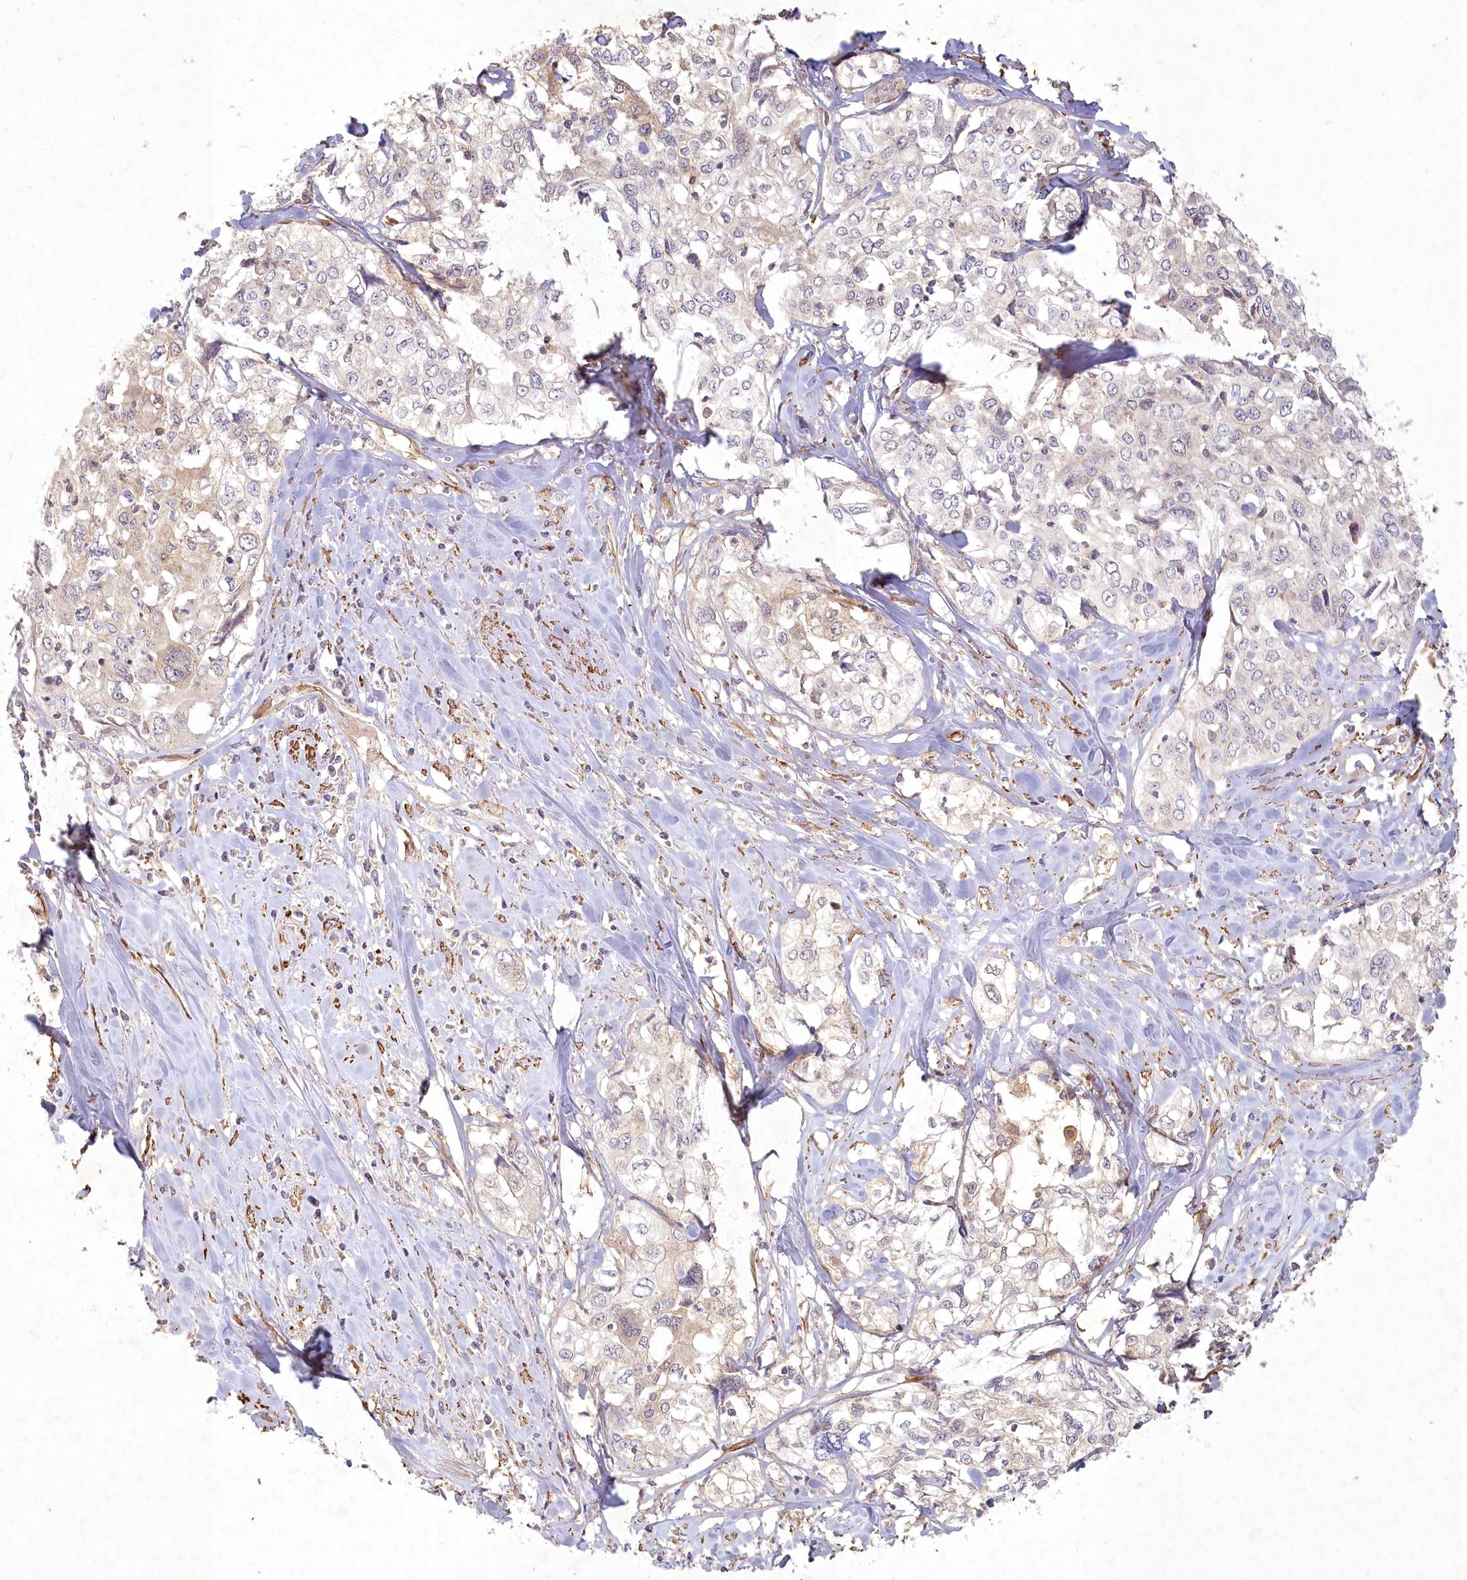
{"staining": {"intensity": "negative", "quantity": "none", "location": "none"}, "tissue": "cervical cancer", "cell_type": "Tumor cells", "image_type": "cancer", "snomed": [{"axis": "morphology", "description": "Squamous cell carcinoma, NOS"}, {"axis": "topography", "description": "Cervix"}], "caption": "Tumor cells are negative for protein expression in human squamous cell carcinoma (cervical).", "gene": "INPP4B", "patient": {"sex": "female", "age": 31}}